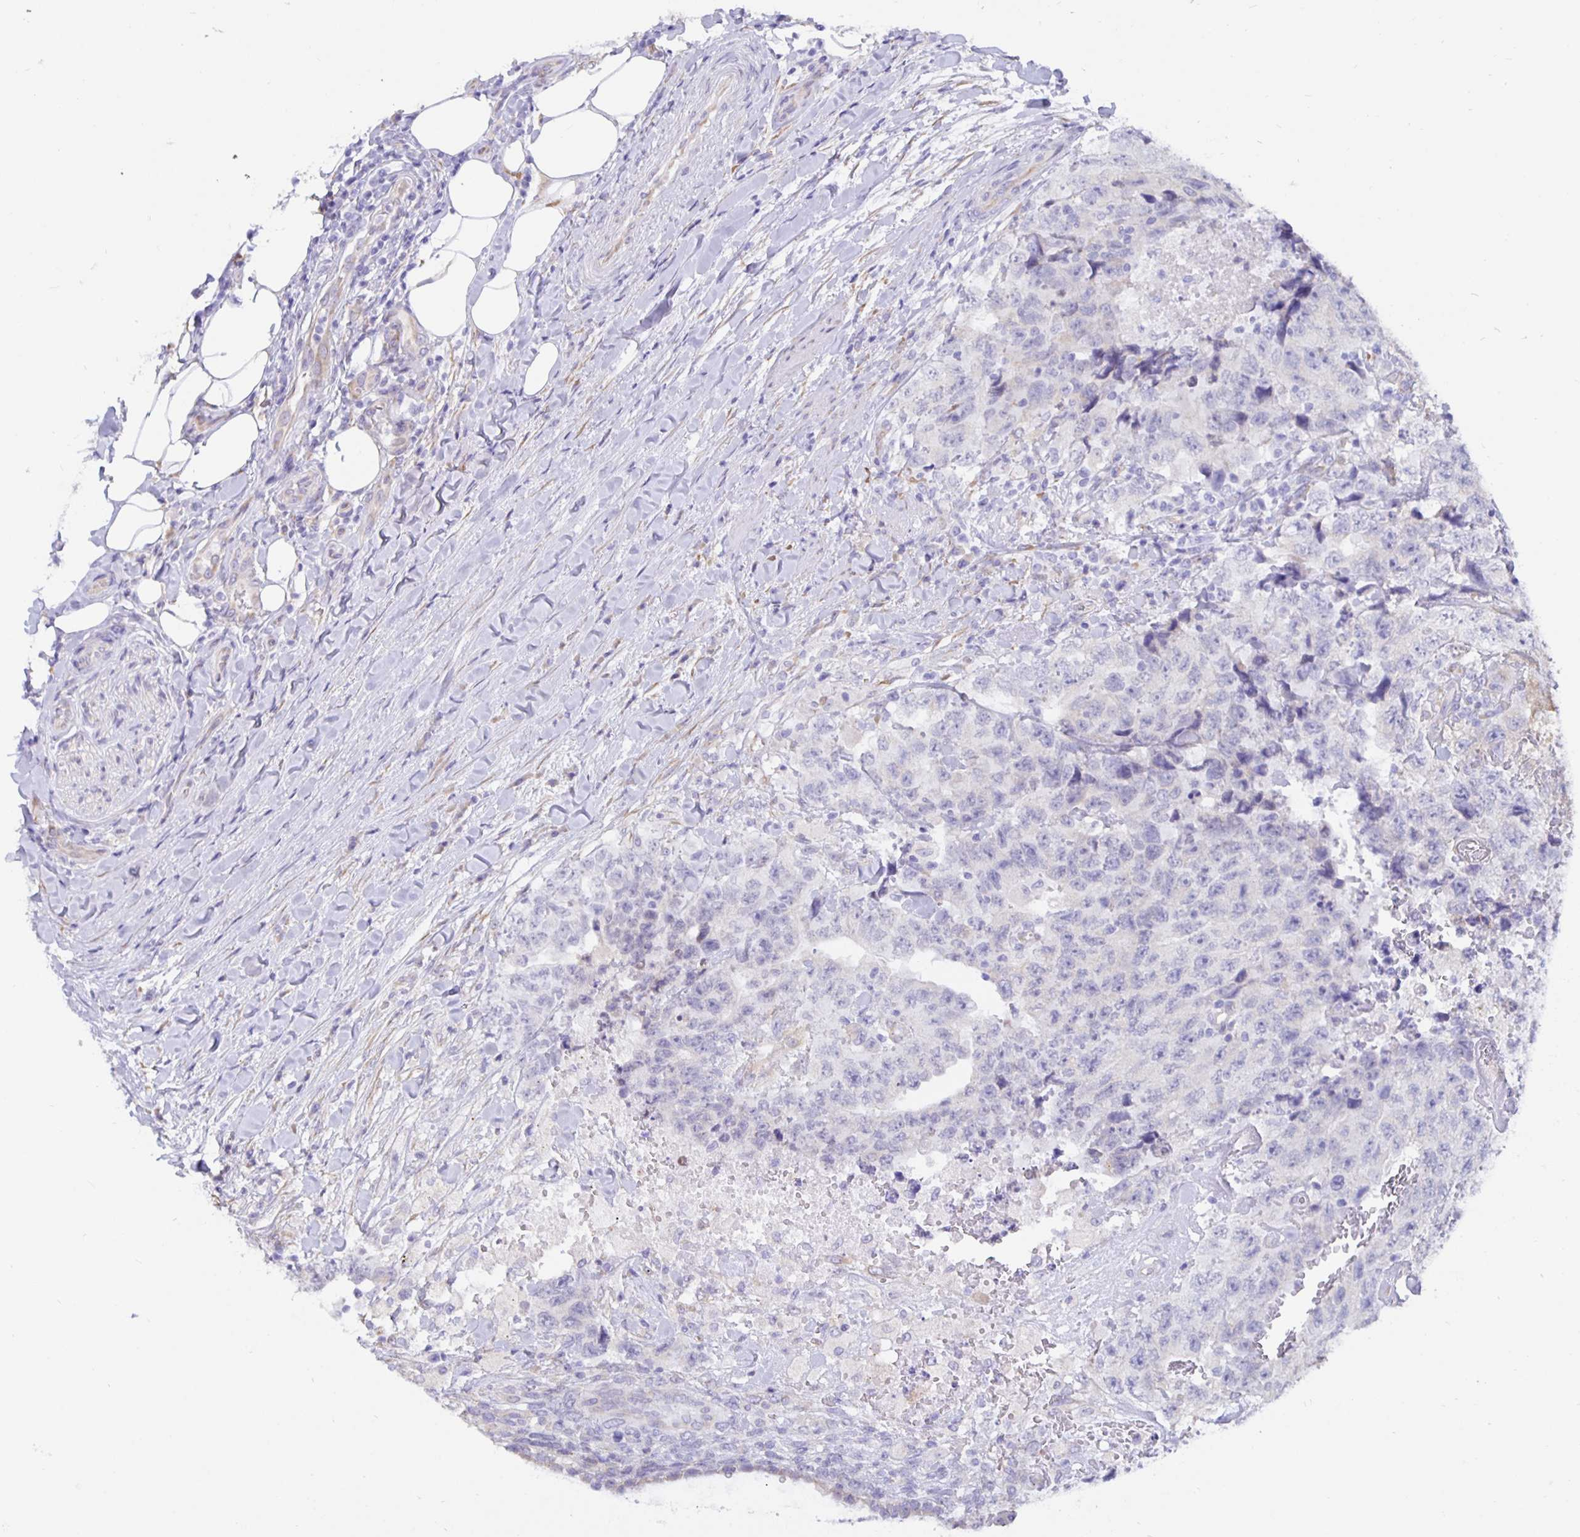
{"staining": {"intensity": "negative", "quantity": "none", "location": "none"}, "tissue": "testis cancer", "cell_type": "Tumor cells", "image_type": "cancer", "snomed": [{"axis": "morphology", "description": "Carcinoma, Embryonal, NOS"}, {"axis": "topography", "description": "Testis"}], "caption": "A histopathology image of human testis cancer (embryonal carcinoma) is negative for staining in tumor cells.", "gene": "DNAI2", "patient": {"sex": "male", "age": 24}}